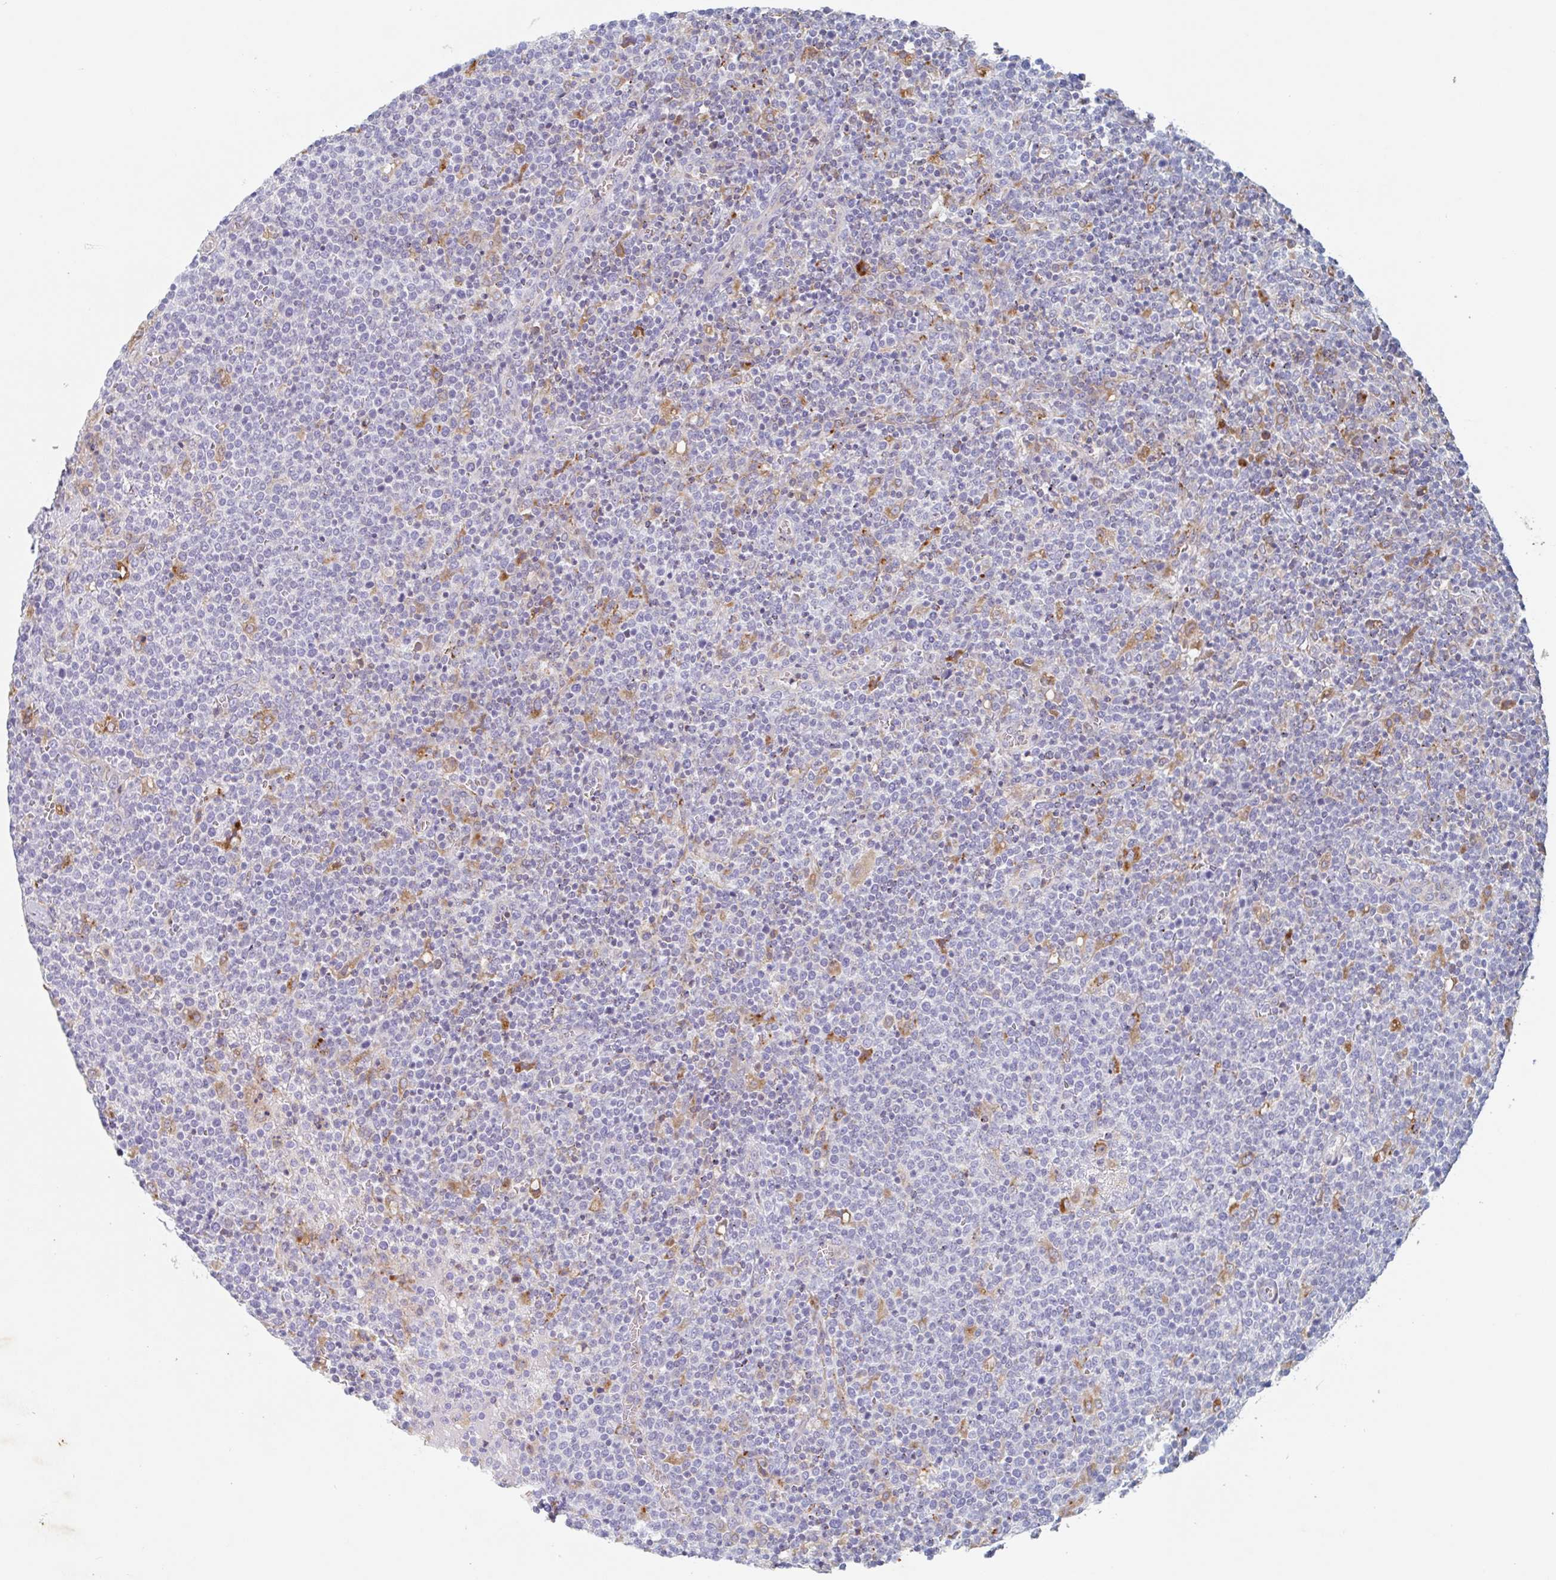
{"staining": {"intensity": "negative", "quantity": "none", "location": "none"}, "tissue": "lymphoma", "cell_type": "Tumor cells", "image_type": "cancer", "snomed": [{"axis": "morphology", "description": "Malignant lymphoma, non-Hodgkin's type, High grade"}, {"axis": "topography", "description": "Lymph node"}], "caption": "The histopathology image displays no significant expression in tumor cells of high-grade malignant lymphoma, non-Hodgkin's type.", "gene": "MANBA", "patient": {"sex": "male", "age": 61}}